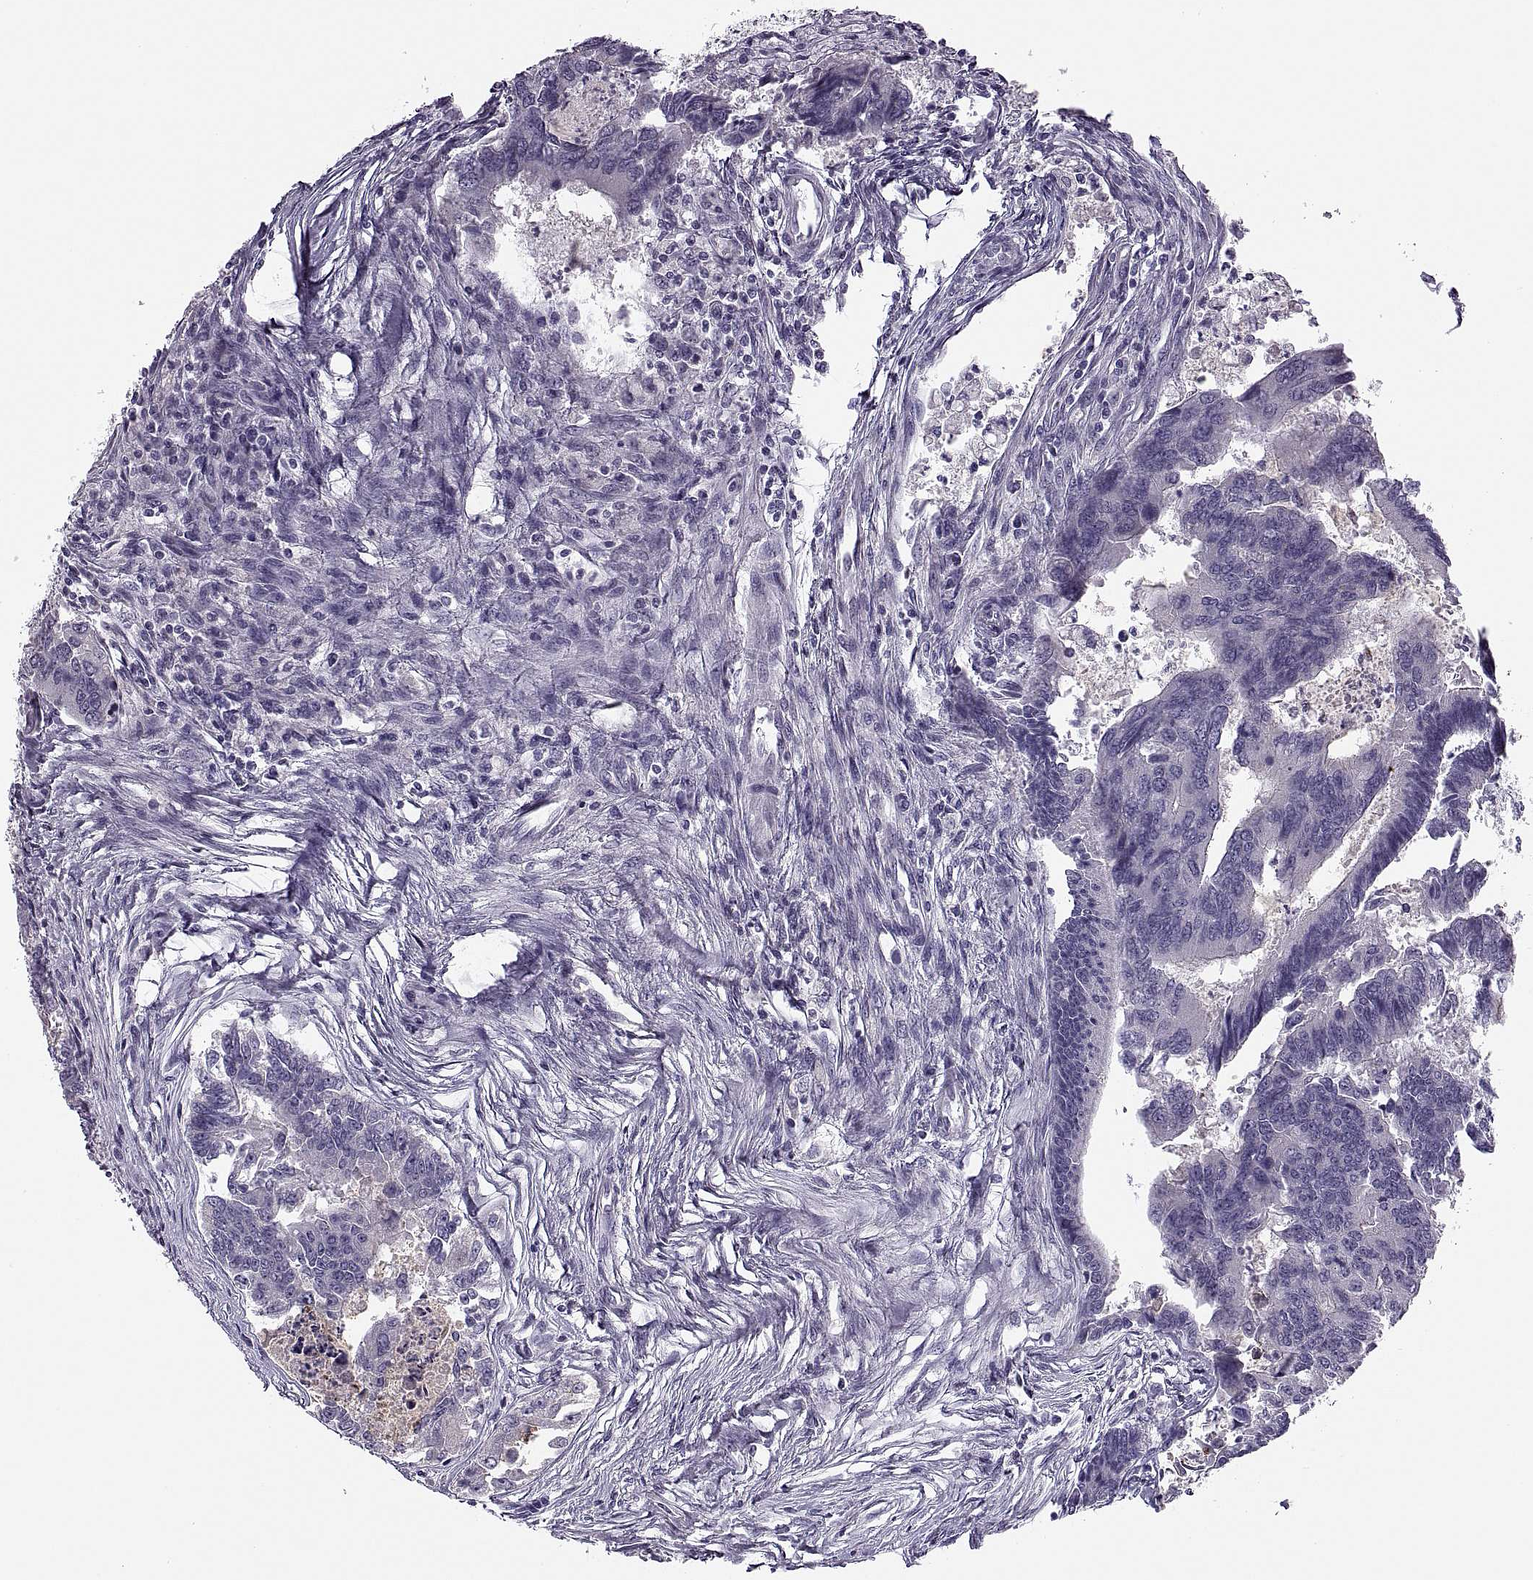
{"staining": {"intensity": "negative", "quantity": "none", "location": "none"}, "tissue": "colorectal cancer", "cell_type": "Tumor cells", "image_type": "cancer", "snomed": [{"axis": "morphology", "description": "Adenocarcinoma, NOS"}, {"axis": "topography", "description": "Colon"}], "caption": "A micrograph of human colorectal cancer (adenocarcinoma) is negative for staining in tumor cells.", "gene": "PRSS54", "patient": {"sex": "female", "age": 67}}